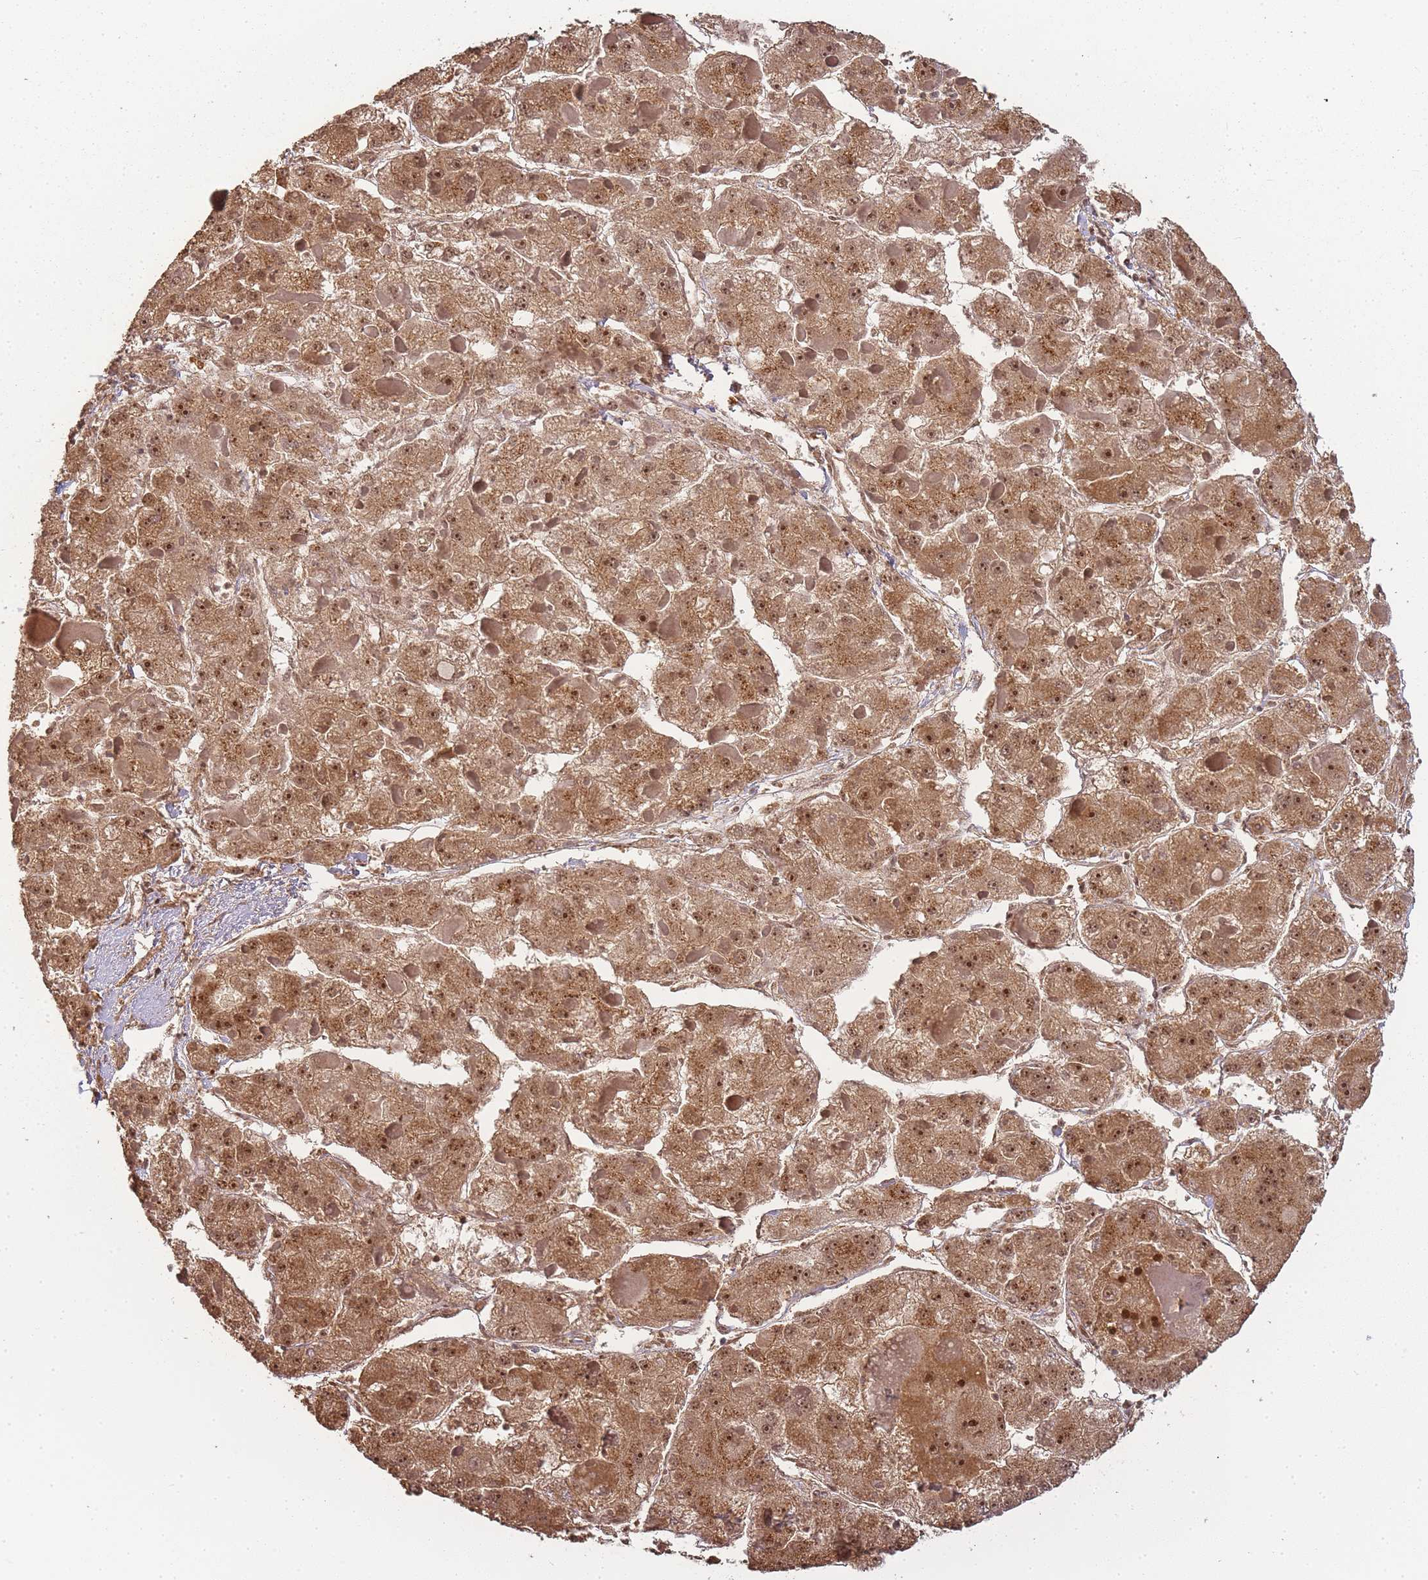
{"staining": {"intensity": "moderate", "quantity": ">75%", "location": "cytoplasmic/membranous,nuclear"}, "tissue": "liver cancer", "cell_type": "Tumor cells", "image_type": "cancer", "snomed": [{"axis": "morphology", "description": "Carcinoma, Hepatocellular, NOS"}, {"axis": "topography", "description": "Liver"}], "caption": "Hepatocellular carcinoma (liver) stained with a protein marker reveals moderate staining in tumor cells.", "gene": "ZNF497", "patient": {"sex": "female", "age": 73}}